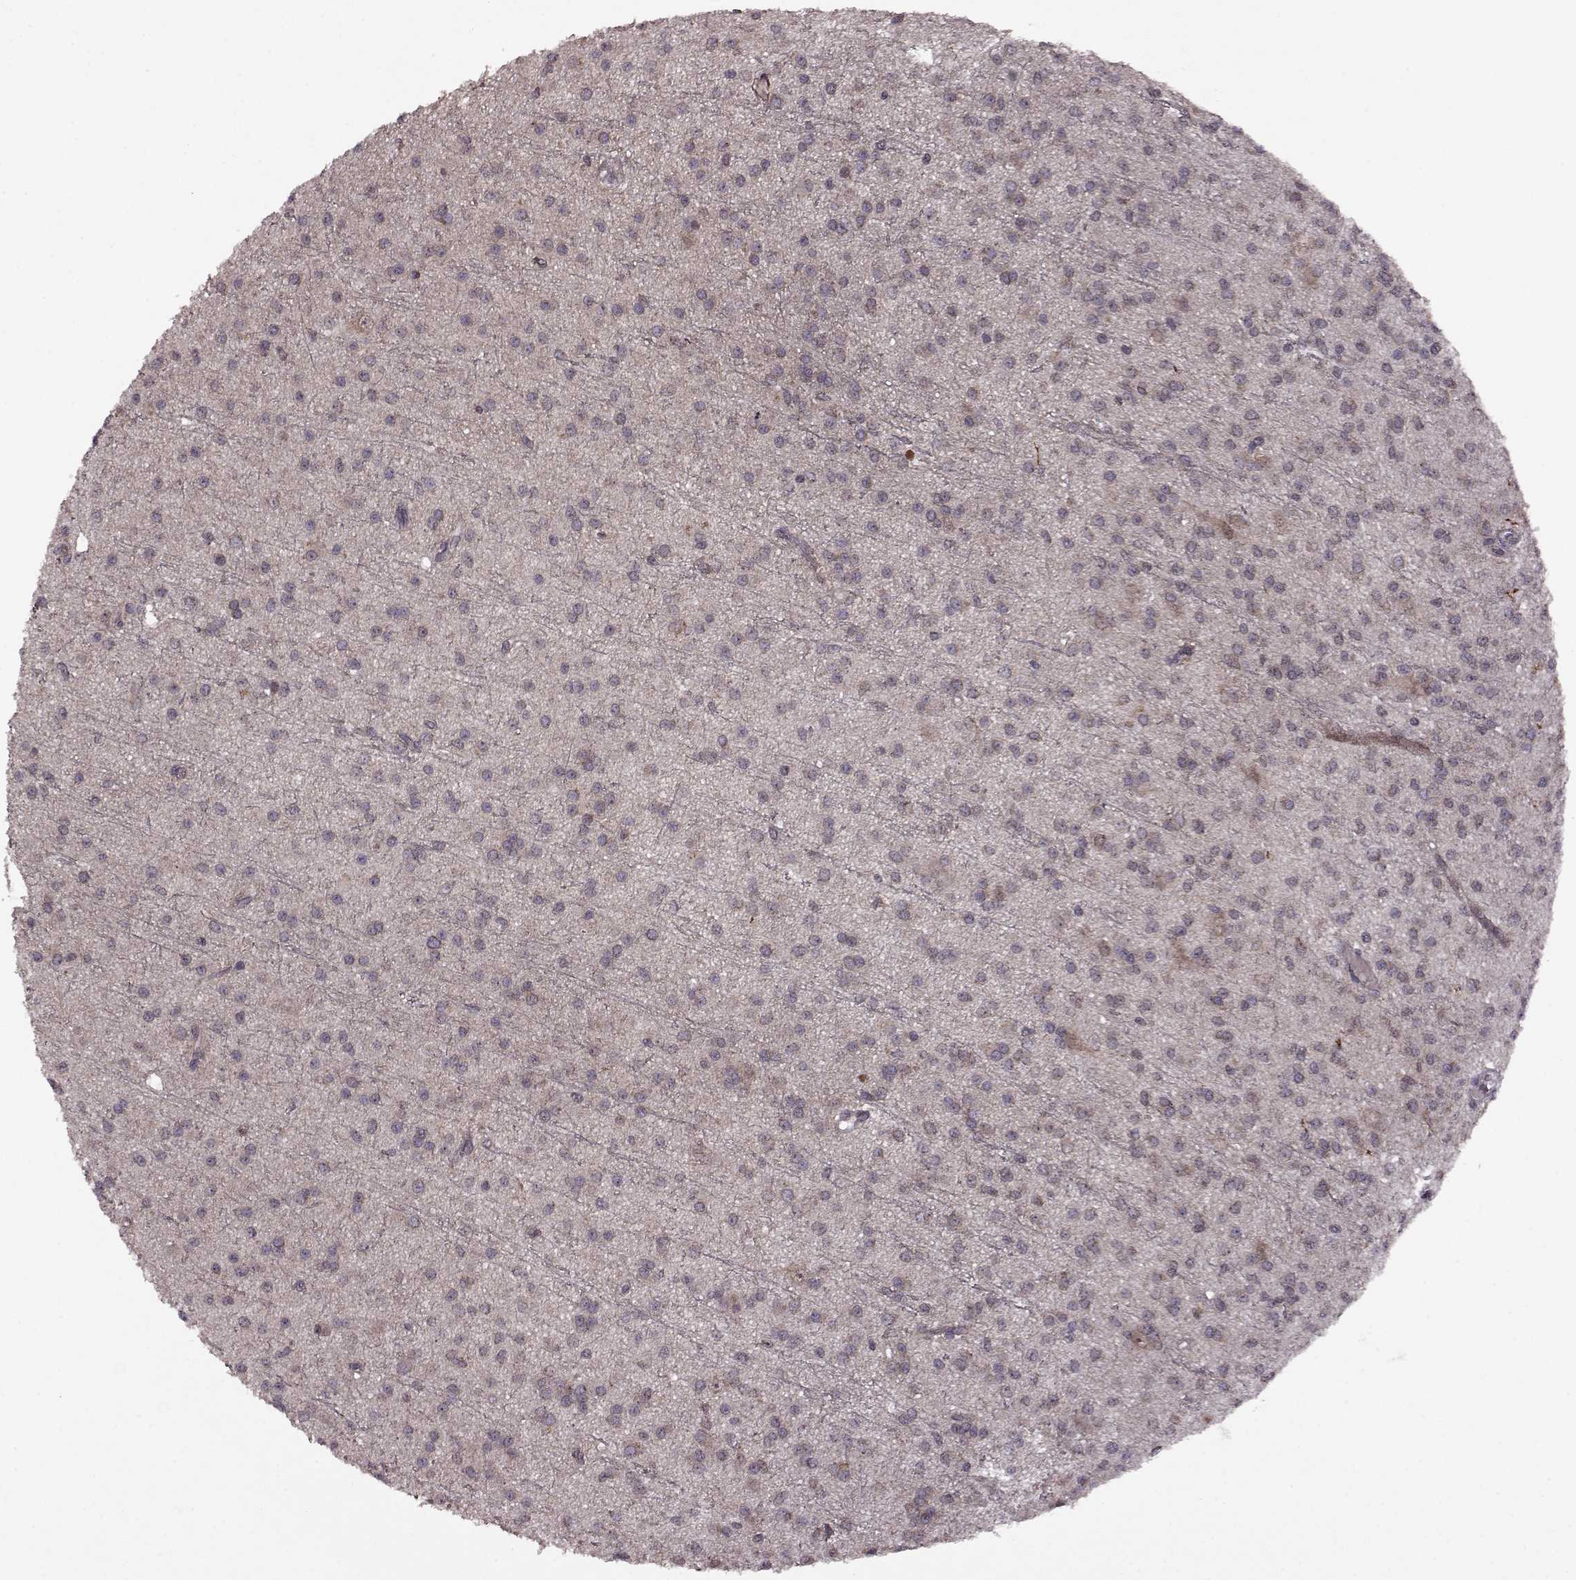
{"staining": {"intensity": "negative", "quantity": "none", "location": "none"}, "tissue": "glioma", "cell_type": "Tumor cells", "image_type": "cancer", "snomed": [{"axis": "morphology", "description": "Glioma, malignant, Low grade"}, {"axis": "topography", "description": "Brain"}], "caption": "This is a image of immunohistochemistry staining of glioma, which shows no staining in tumor cells.", "gene": "TRMU", "patient": {"sex": "male", "age": 27}}